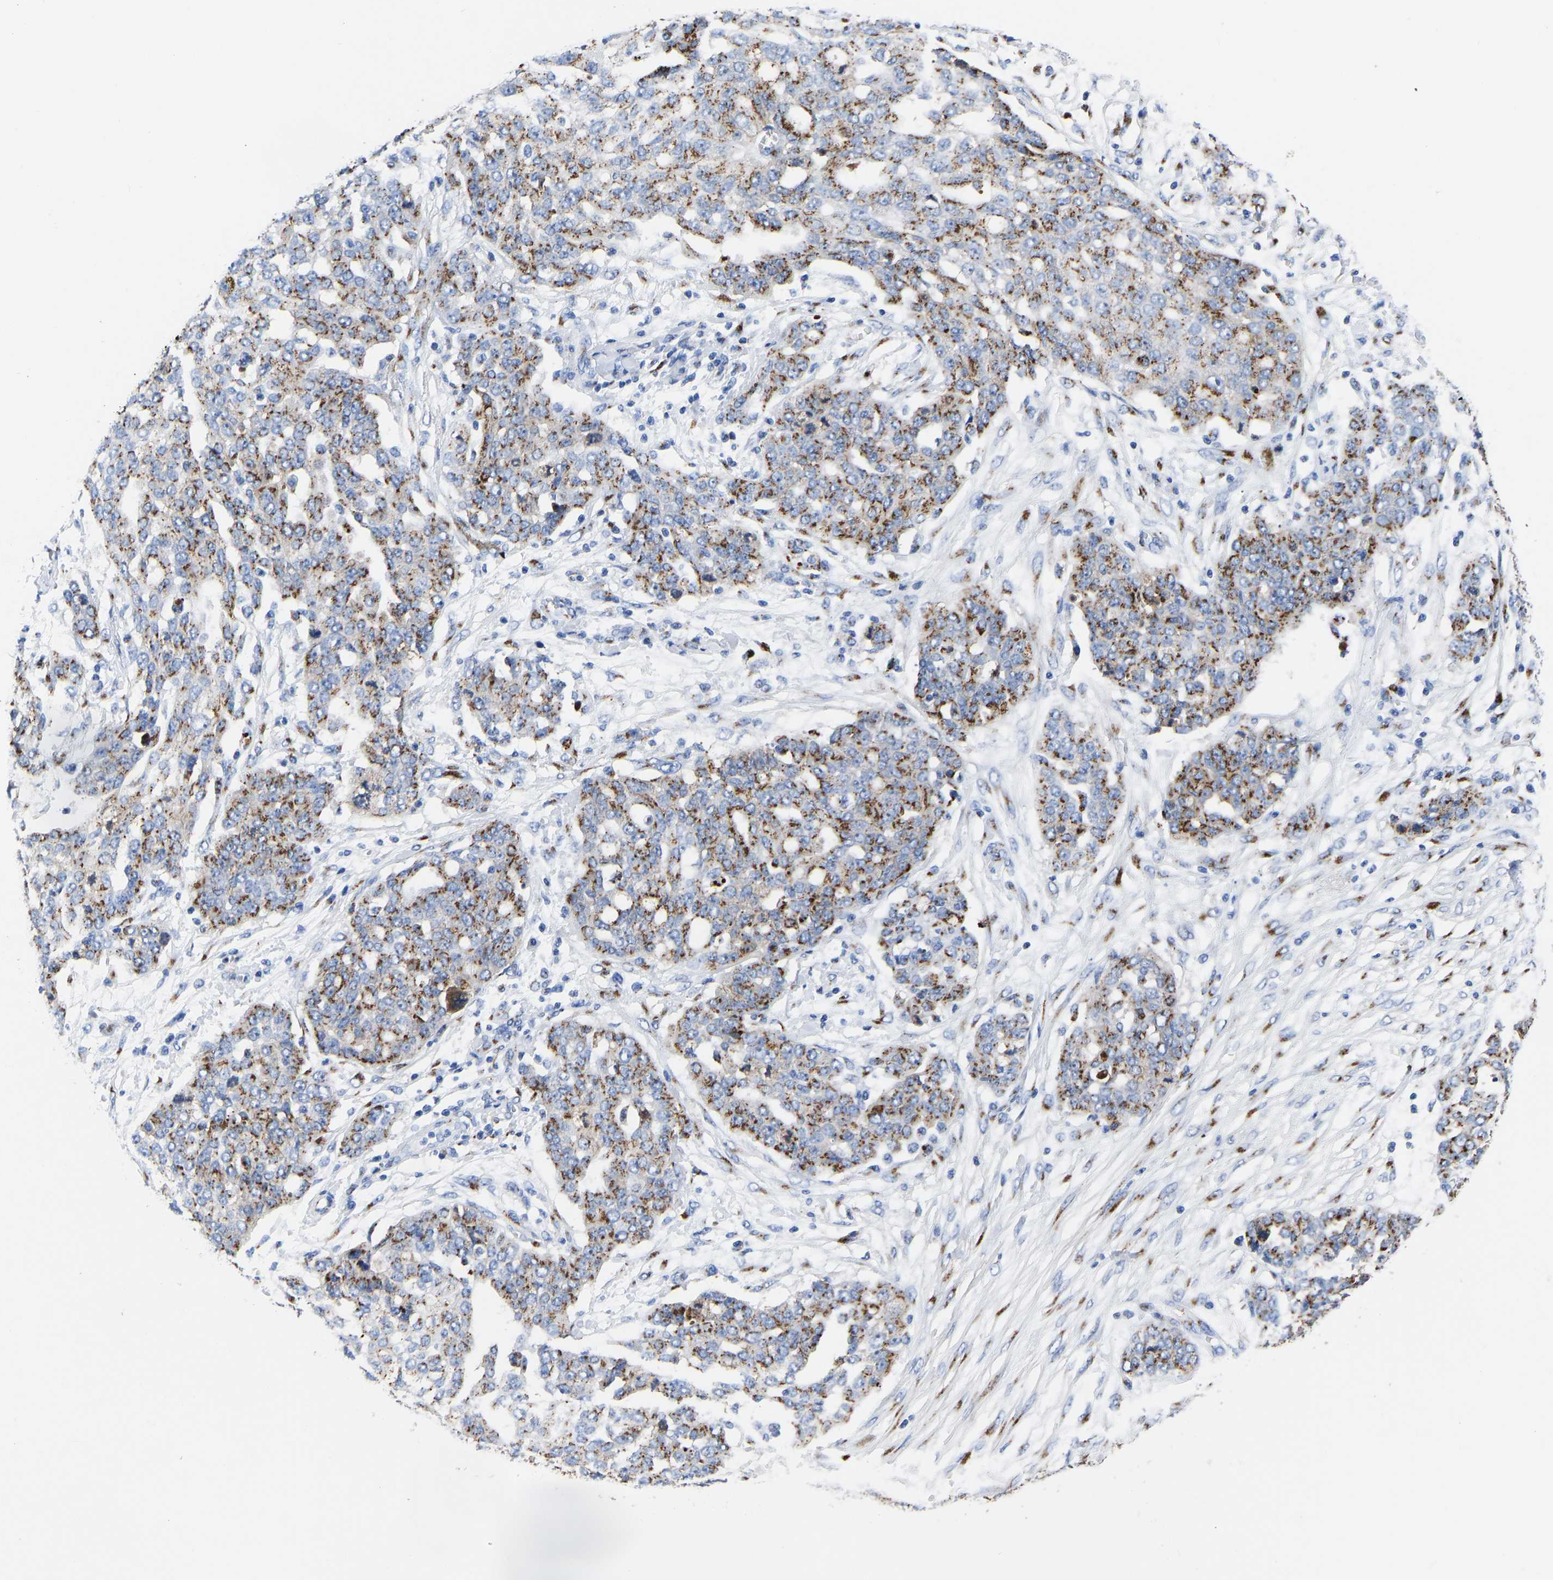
{"staining": {"intensity": "moderate", "quantity": ">75%", "location": "cytoplasmic/membranous"}, "tissue": "ovarian cancer", "cell_type": "Tumor cells", "image_type": "cancer", "snomed": [{"axis": "morphology", "description": "Cystadenocarcinoma, serous, NOS"}, {"axis": "topography", "description": "Soft tissue"}, {"axis": "topography", "description": "Ovary"}], "caption": "Immunohistochemistry (IHC) image of neoplastic tissue: serous cystadenocarcinoma (ovarian) stained using immunohistochemistry (IHC) reveals medium levels of moderate protein expression localized specifically in the cytoplasmic/membranous of tumor cells, appearing as a cytoplasmic/membranous brown color.", "gene": "TMEM87A", "patient": {"sex": "female", "age": 57}}